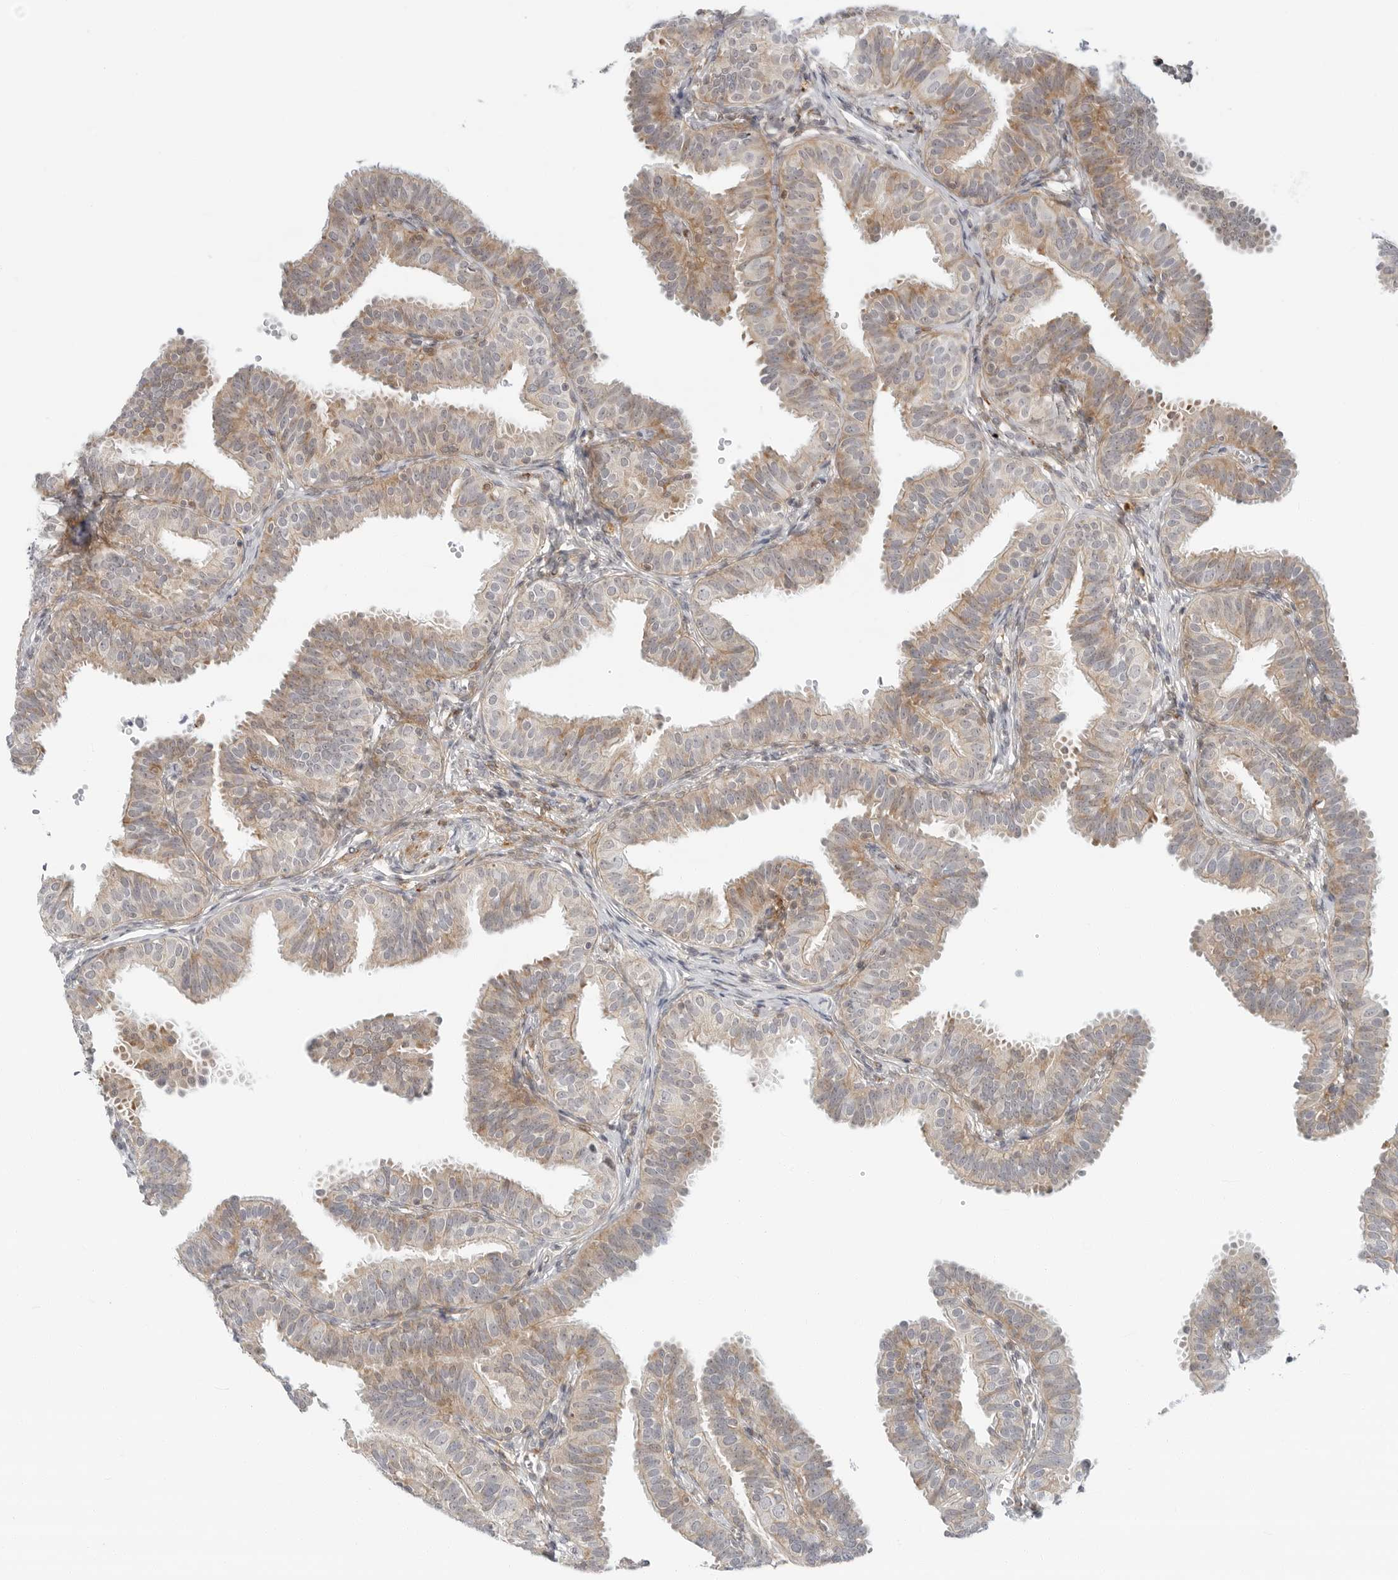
{"staining": {"intensity": "moderate", "quantity": "25%-75%", "location": "cytoplasmic/membranous"}, "tissue": "fallopian tube", "cell_type": "Glandular cells", "image_type": "normal", "snomed": [{"axis": "morphology", "description": "Normal tissue, NOS"}, {"axis": "topography", "description": "Fallopian tube"}], "caption": "This is a histology image of IHC staining of unremarkable fallopian tube, which shows moderate staining in the cytoplasmic/membranous of glandular cells.", "gene": "C1QTNF1", "patient": {"sex": "female", "age": 35}}